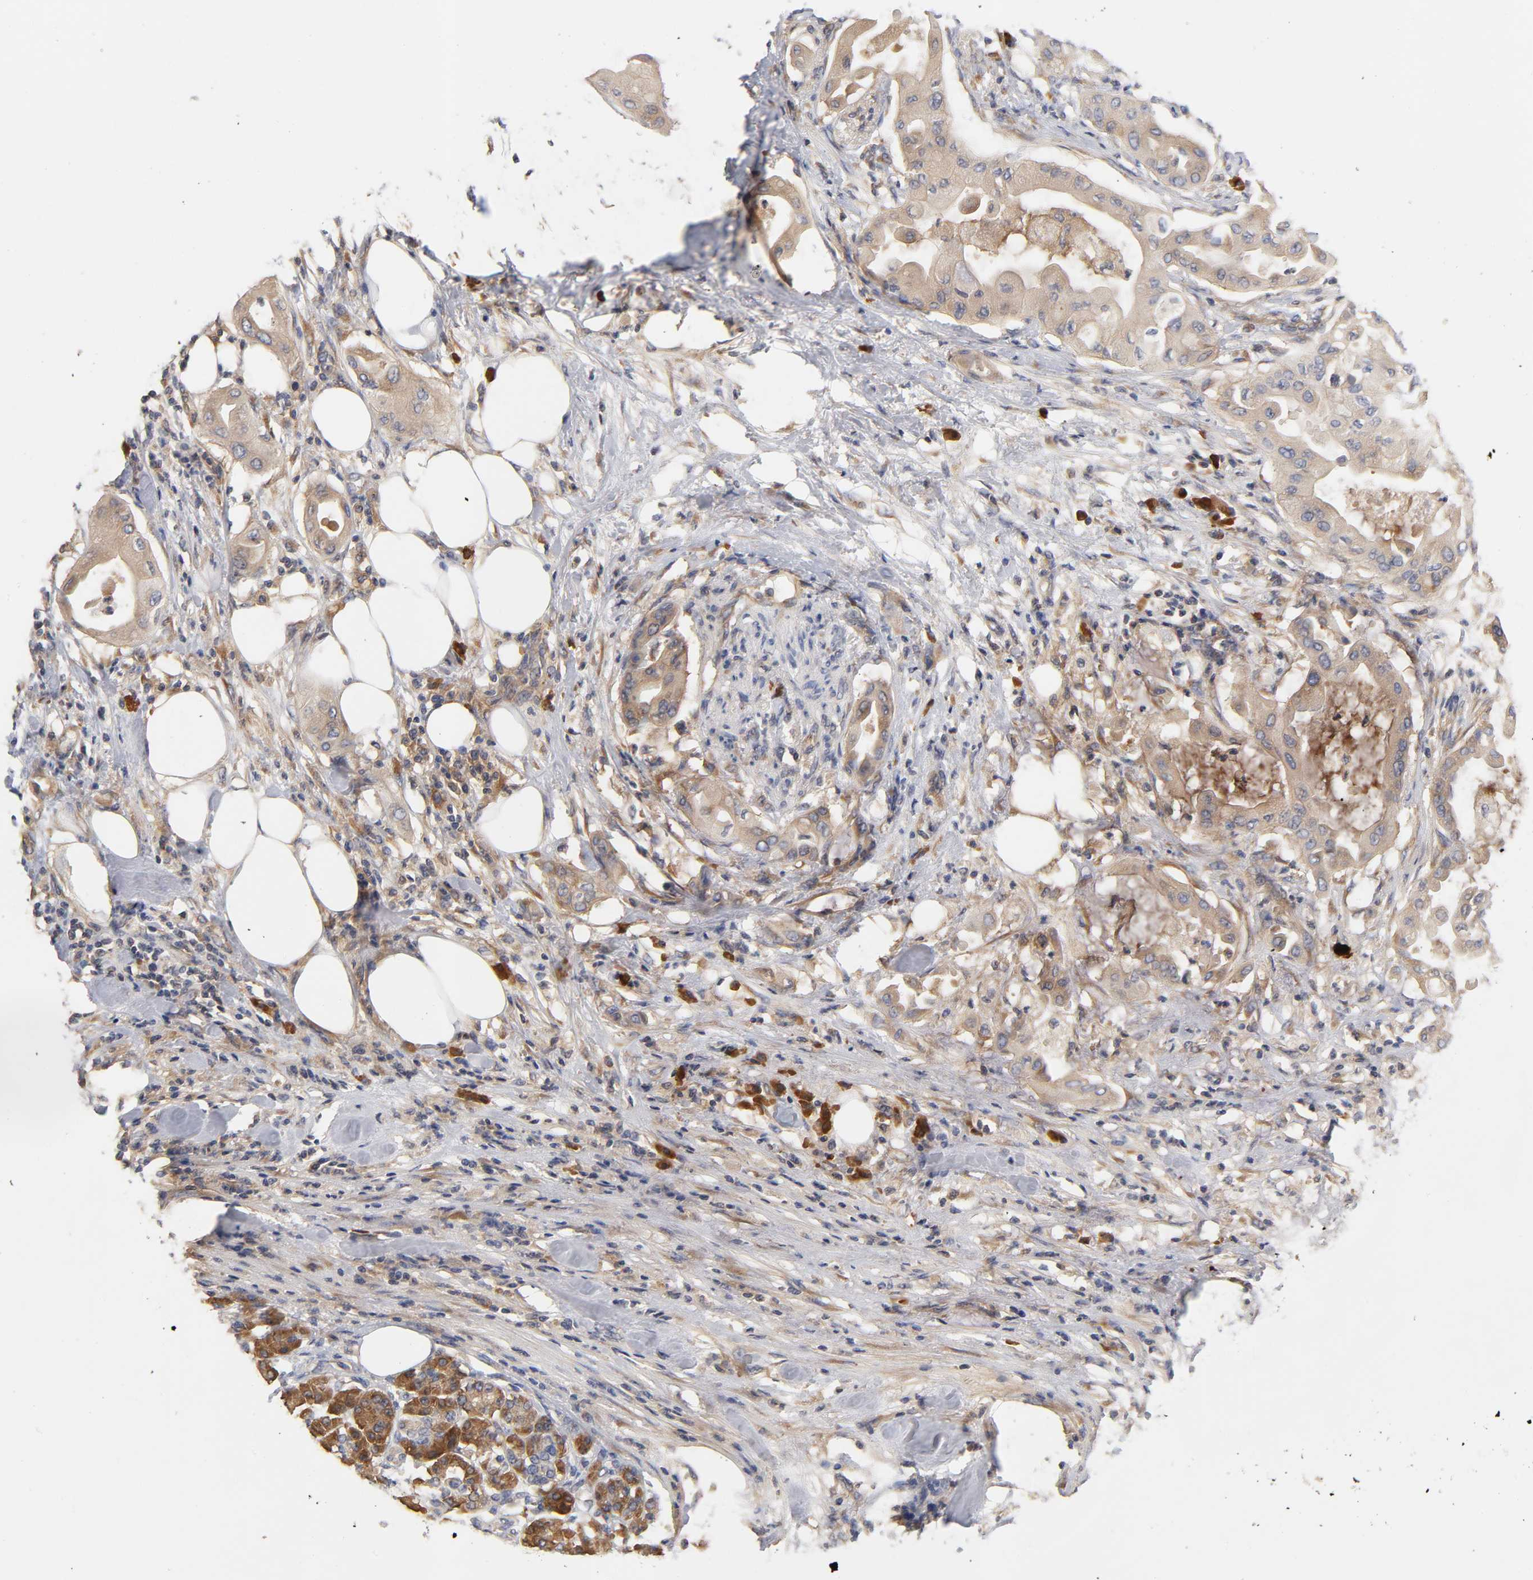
{"staining": {"intensity": "moderate", "quantity": ">75%", "location": "cytoplasmic/membranous"}, "tissue": "pancreatic cancer", "cell_type": "Tumor cells", "image_type": "cancer", "snomed": [{"axis": "morphology", "description": "Adenocarcinoma, NOS"}, {"axis": "morphology", "description": "Adenocarcinoma, metastatic, NOS"}, {"axis": "topography", "description": "Lymph node"}, {"axis": "topography", "description": "Pancreas"}, {"axis": "topography", "description": "Duodenum"}], "caption": "Human pancreatic metastatic adenocarcinoma stained with a brown dye shows moderate cytoplasmic/membranous positive staining in approximately >75% of tumor cells.", "gene": "RPS29", "patient": {"sex": "female", "age": 64}}